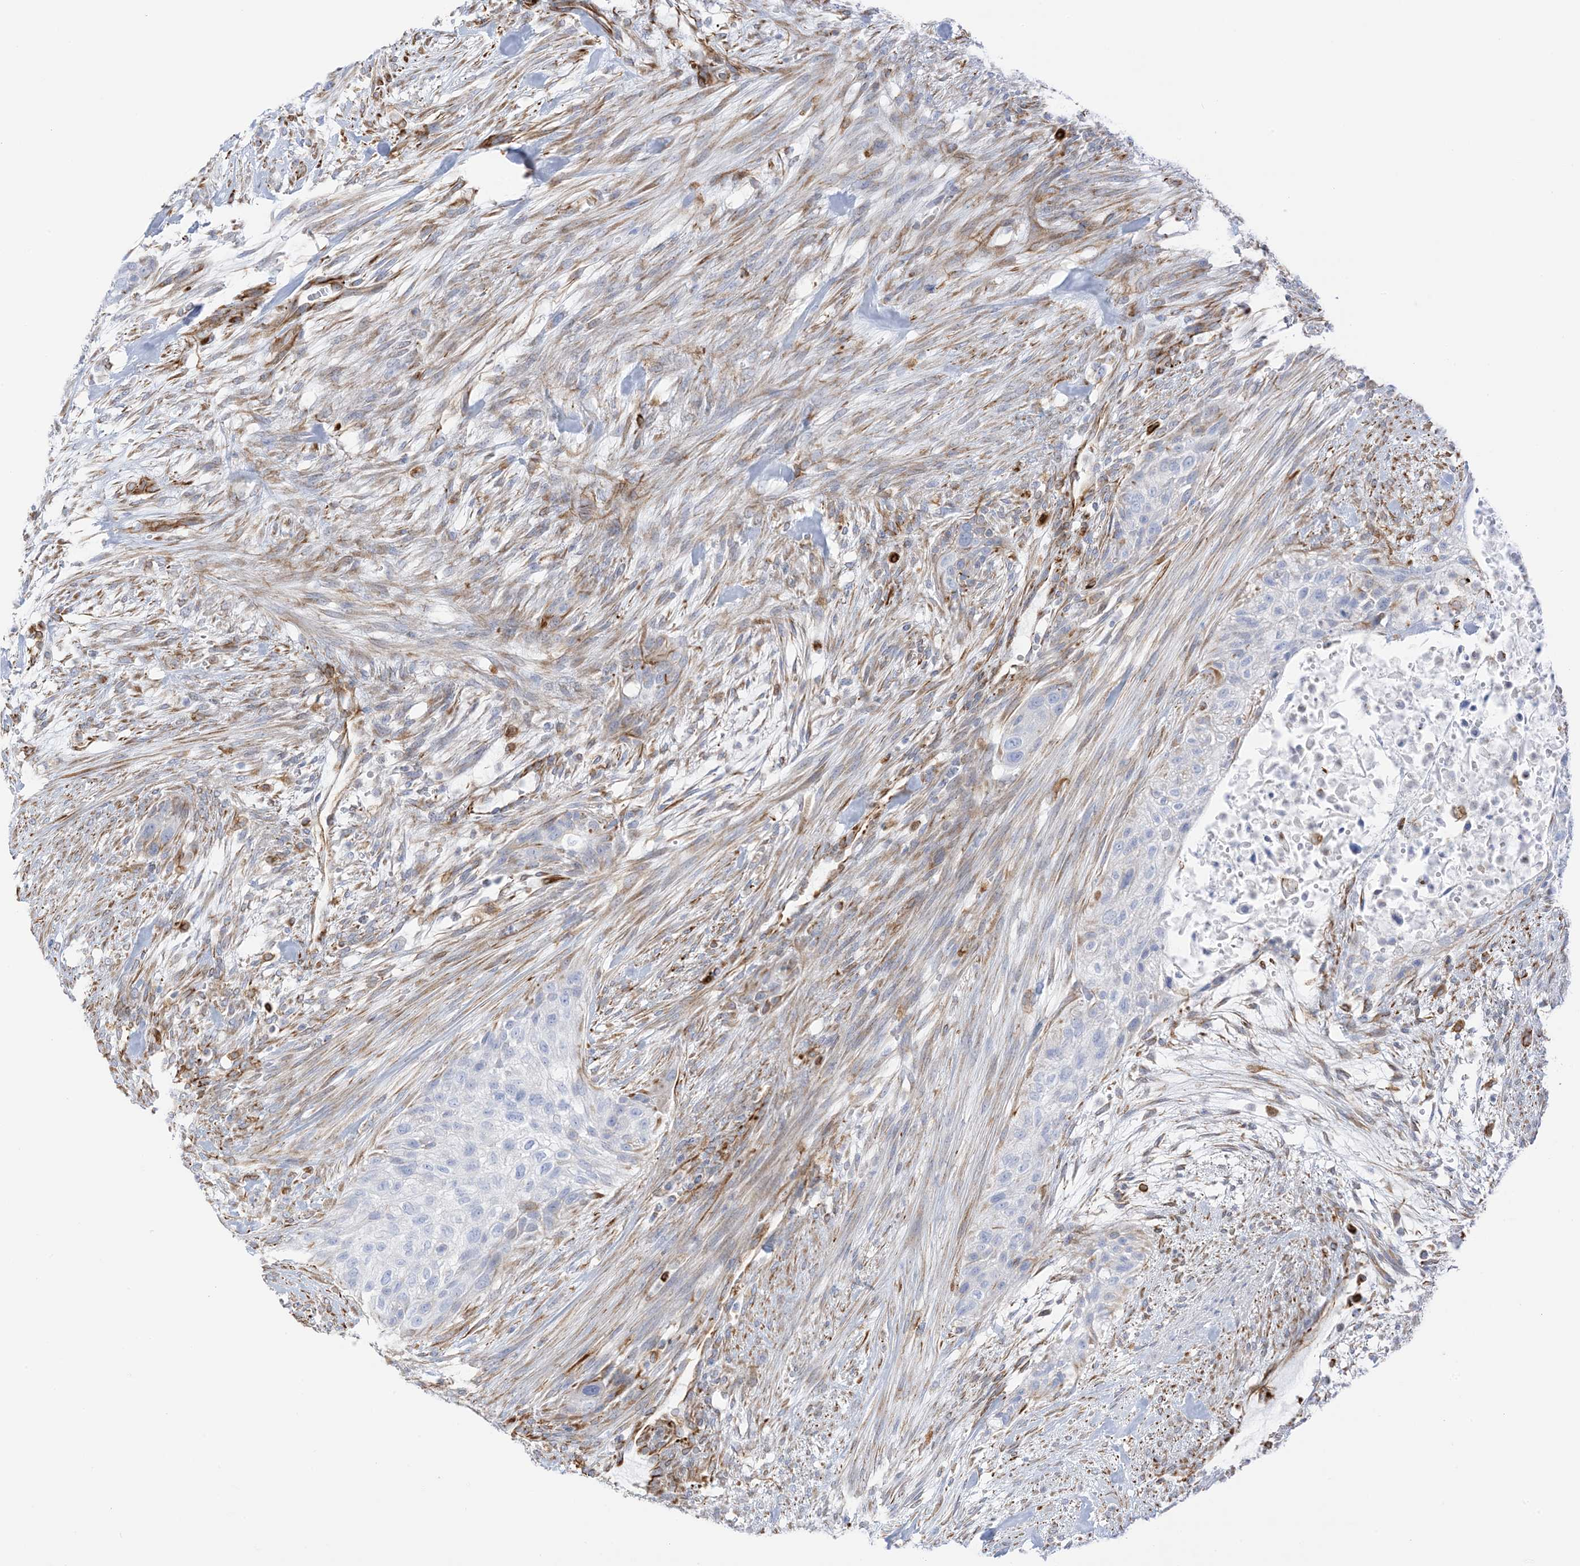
{"staining": {"intensity": "negative", "quantity": "none", "location": "none"}, "tissue": "urothelial cancer", "cell_type": "Tumor cells", "image_type": "cancer", "snomed": [{"axis": "morphology", "description": "Urothelial carcinoma, High grade"}, {"axis": "topography", "description": "Urinary bladder"}], "caption": "The micrograph exhibits no staining of tumor cells in high-grade urothelial carcinoma.", "gene": "PID1", "patient": {"sex": "male", "age": 35}}